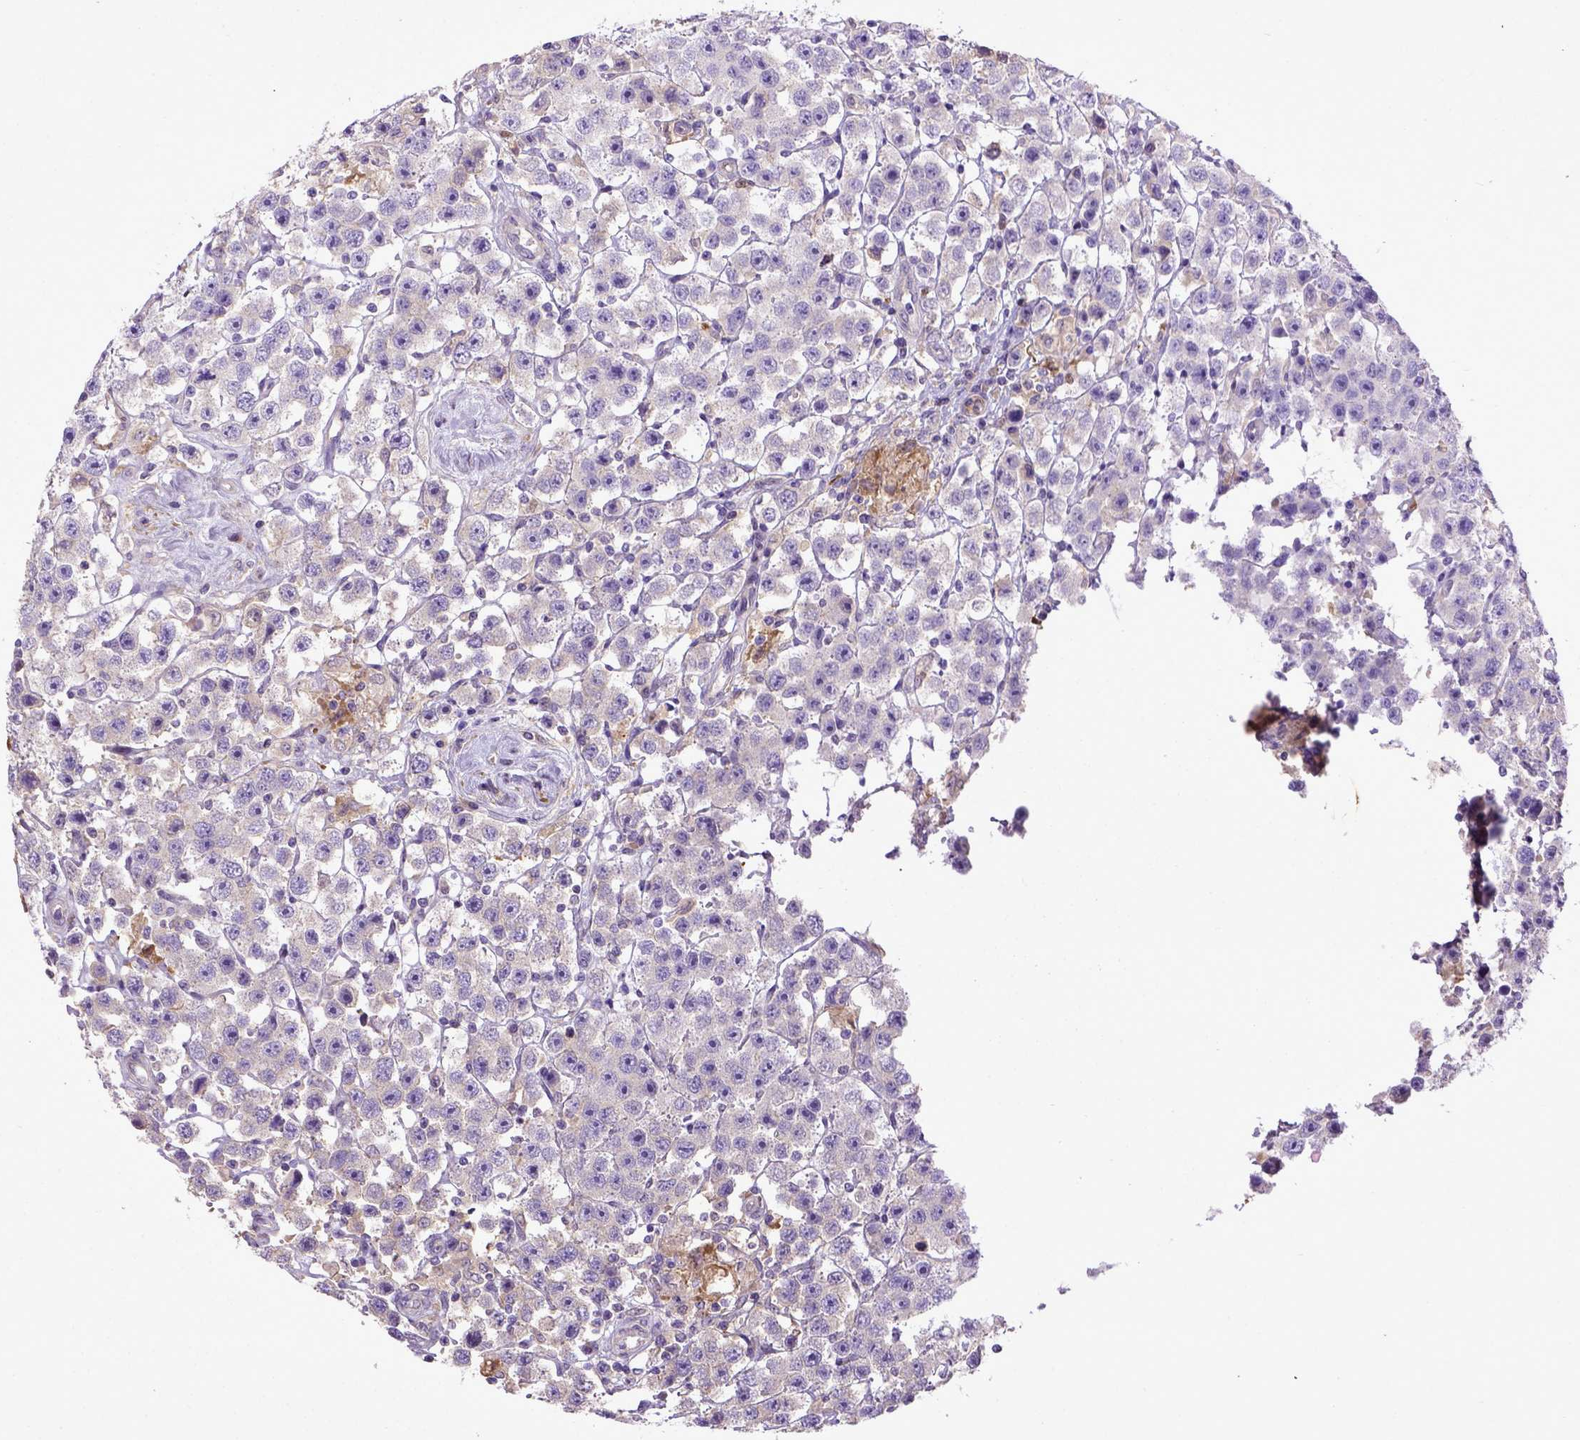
{"staining": {"intensity": "negative", "quantity": "none", "location": "none"}, "tissue": "testis cancer", "cell_type": "Tumor cells", "image_type": "cancer", "snomed": [{"axis": "morphology", "description": "Seminoma, NOS"}, {"axis": "topography", "description": "Testis"}], "caption": "Tumor cells are negative for protein expression in human testis cancer.", "gene": "DEPDC1B", "patient": {"sex": "male", "age": 45}}